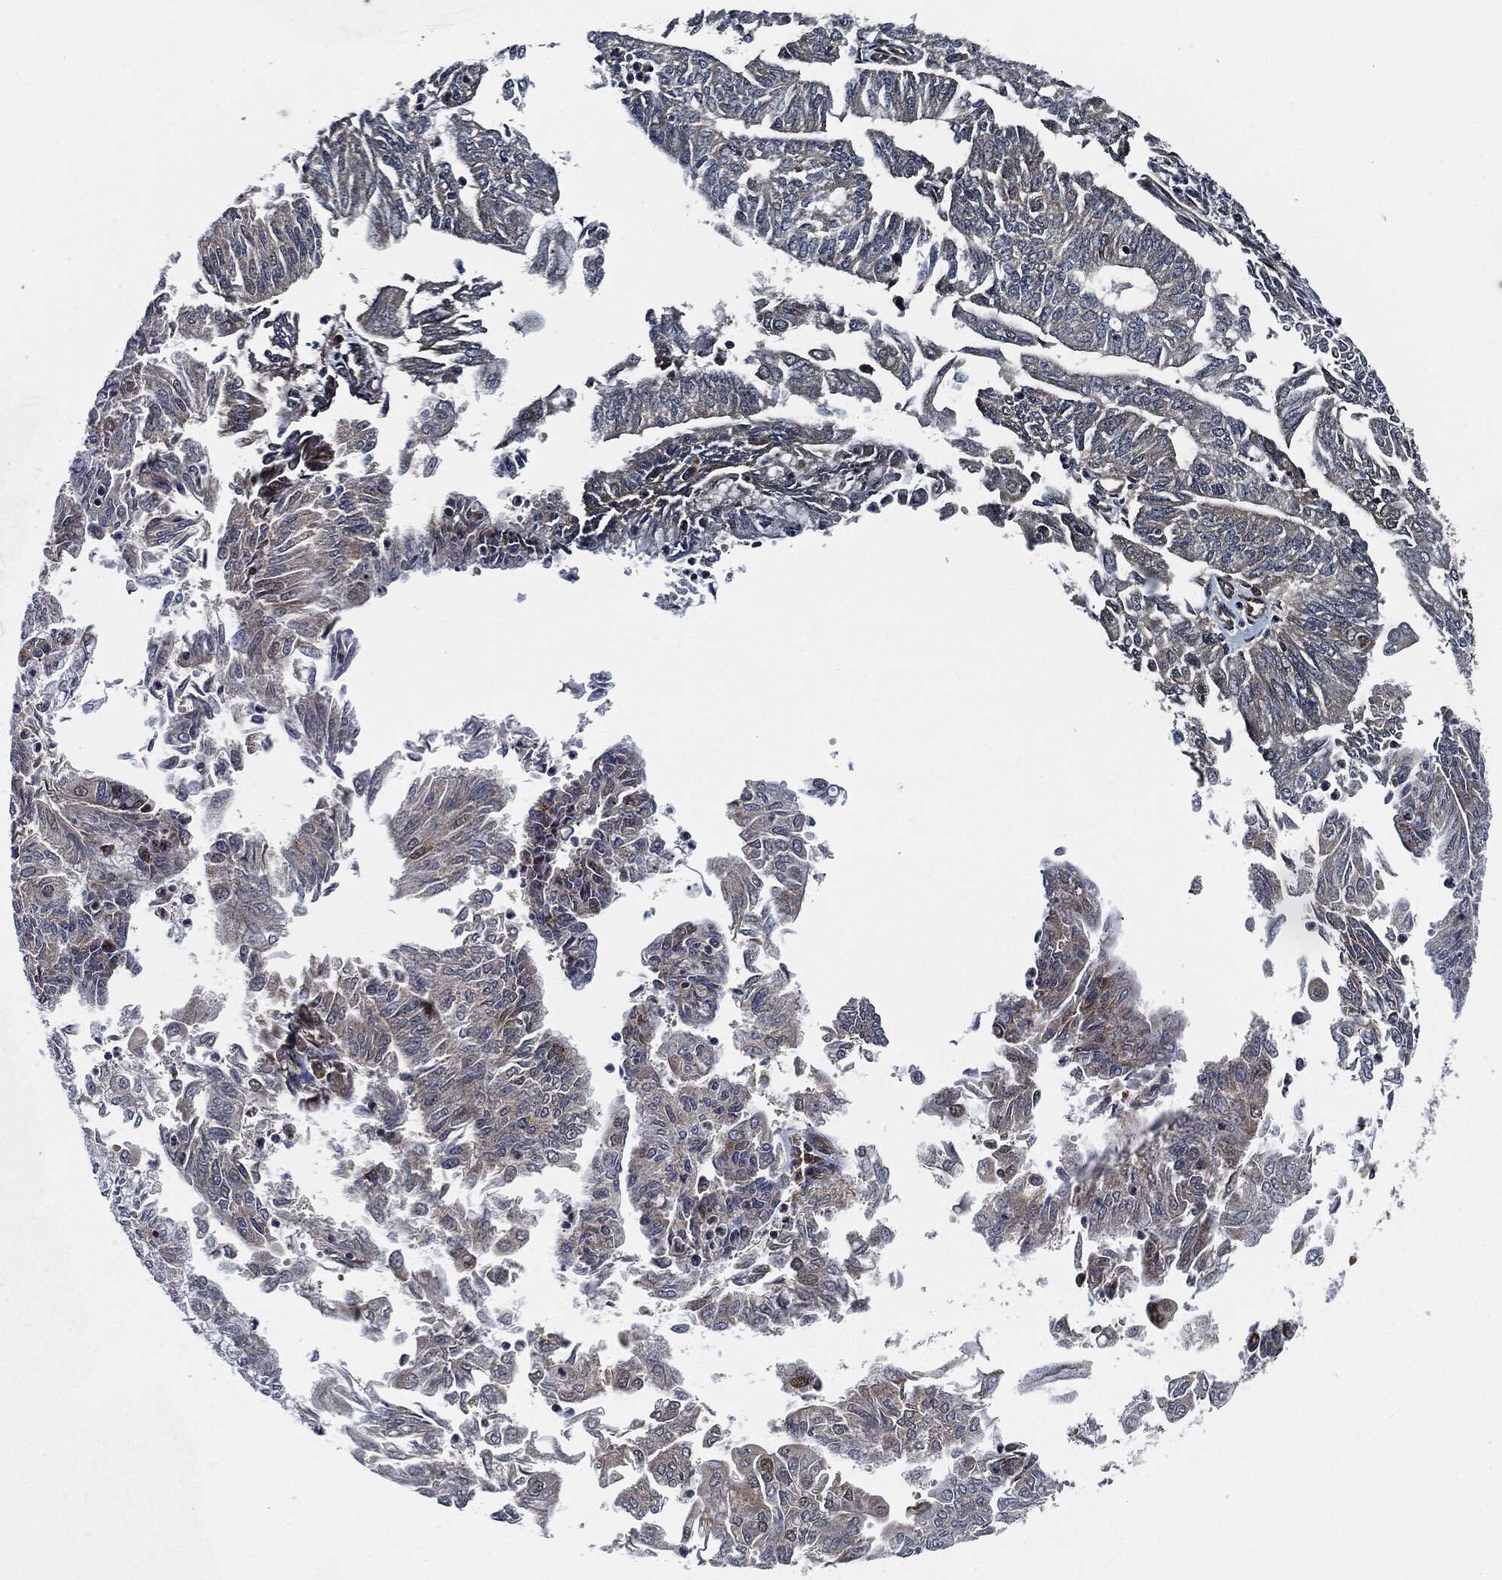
{"staining": {"intensity": "negative", "quantity": "none", "location": "none"}, "tissue": "endometrial cancer", "cell_type": "Tumor cells", "image_type": "cancer", "snomed": [{"axis": "morphology", "description": "Adenocarcinoma, NOS"}, {"axis": "topography", "description": "Endometrium"}], "caption": "Immunohistochemistry photomicrograph of neoplastic tissue: endometrial cancer stained with DAB shows no significant protein positivity in tumor cells.", "gene": "RNASEL", "patient": {"sex": "female", "age": 59}}